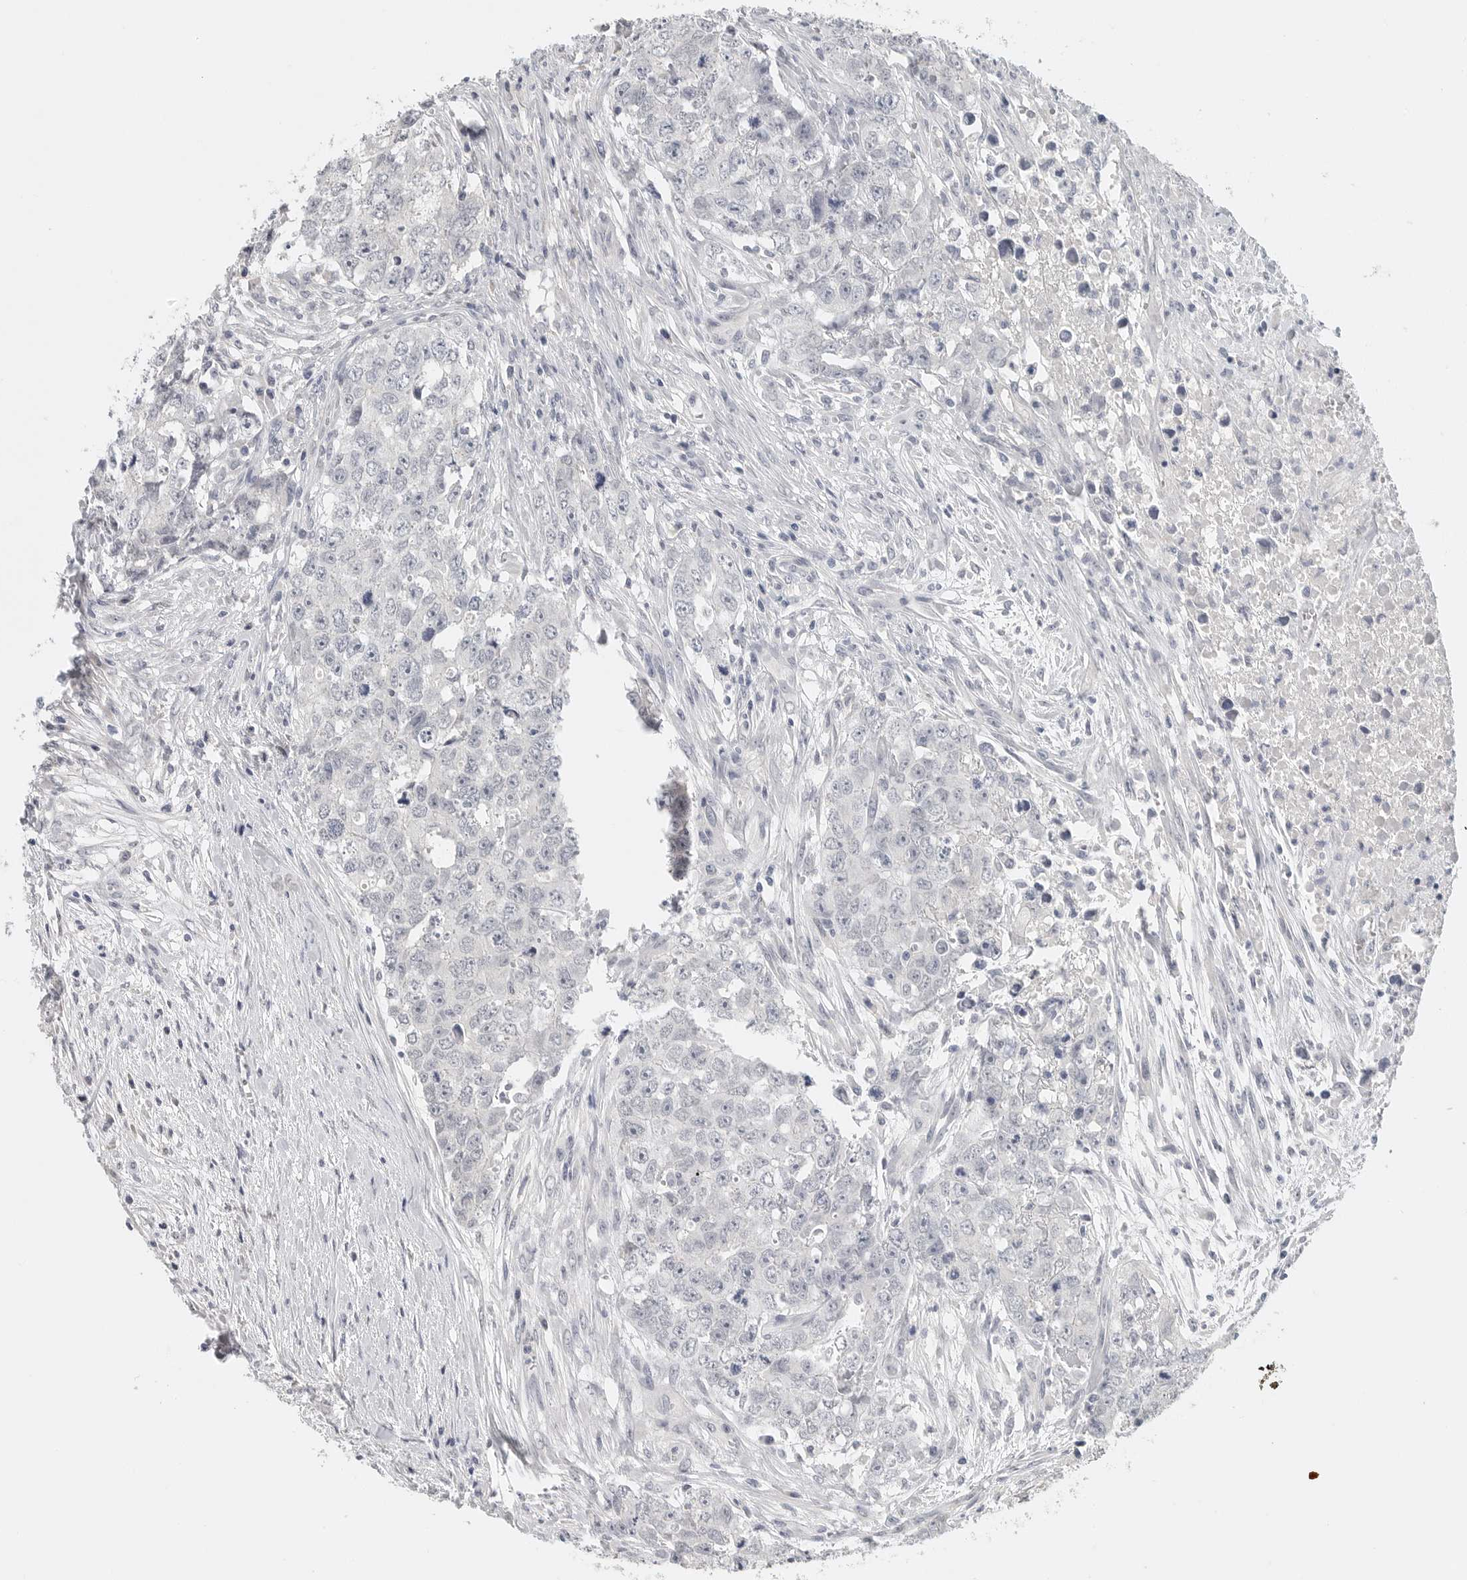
{"staining": {"intensity": "negative", "quantity": "none", "location": "none"}, "tissue": "testis cancer", "cell_type": "Tumor cells", "image_type": "cancer", "snomed": [{"axis": "morphology", "description": "Carcinoma, Embryonal, NOS"}, {"axis": "topography", "description": "Testis"}], "caption": "The IHC image has no significant positivity in tumor cells of testis embryonal carcinoma tissue.", "gene": "PAM", "patient": {"sex": "male", "age": 28}}